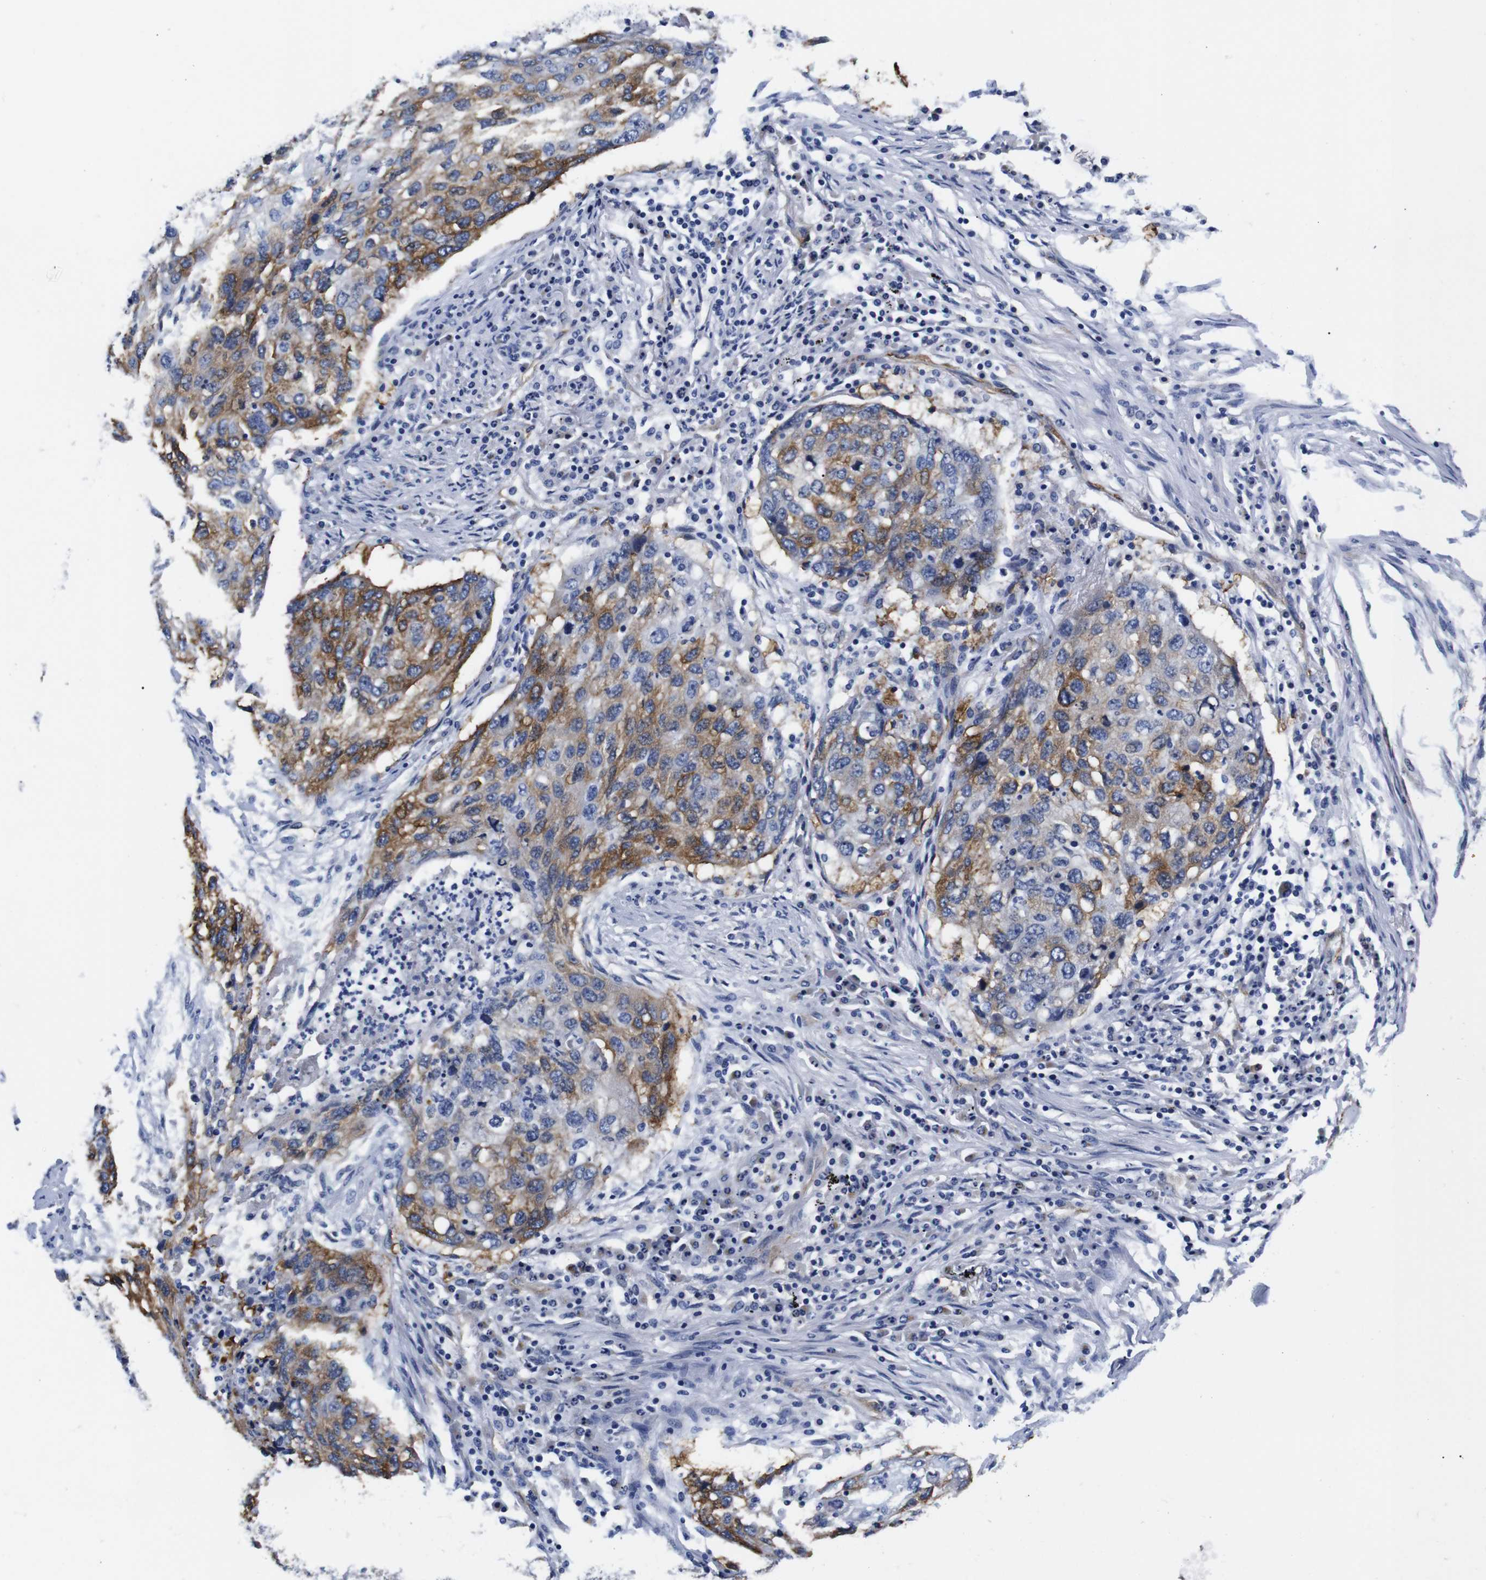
{"staining": {"intensity": "moderate", "quantity": ">75%", "location": "cytoplasmic/membranous"}, "tissue": "lung cancer", "cell_type": "Tumor cells", "image_type": "cancer", "snomed": [{"axis": "morphology", "description": "Squamous cell carcinoma, NOS"}, {"axis": "topography", "description": "Lung"}], "caption": "Squamous cell carcinoma (lung) stained with a protein marker shows moderate staining in tumor cells.", "gene": "LRIG1", "patient": {"sex": "female", "age": 63}}